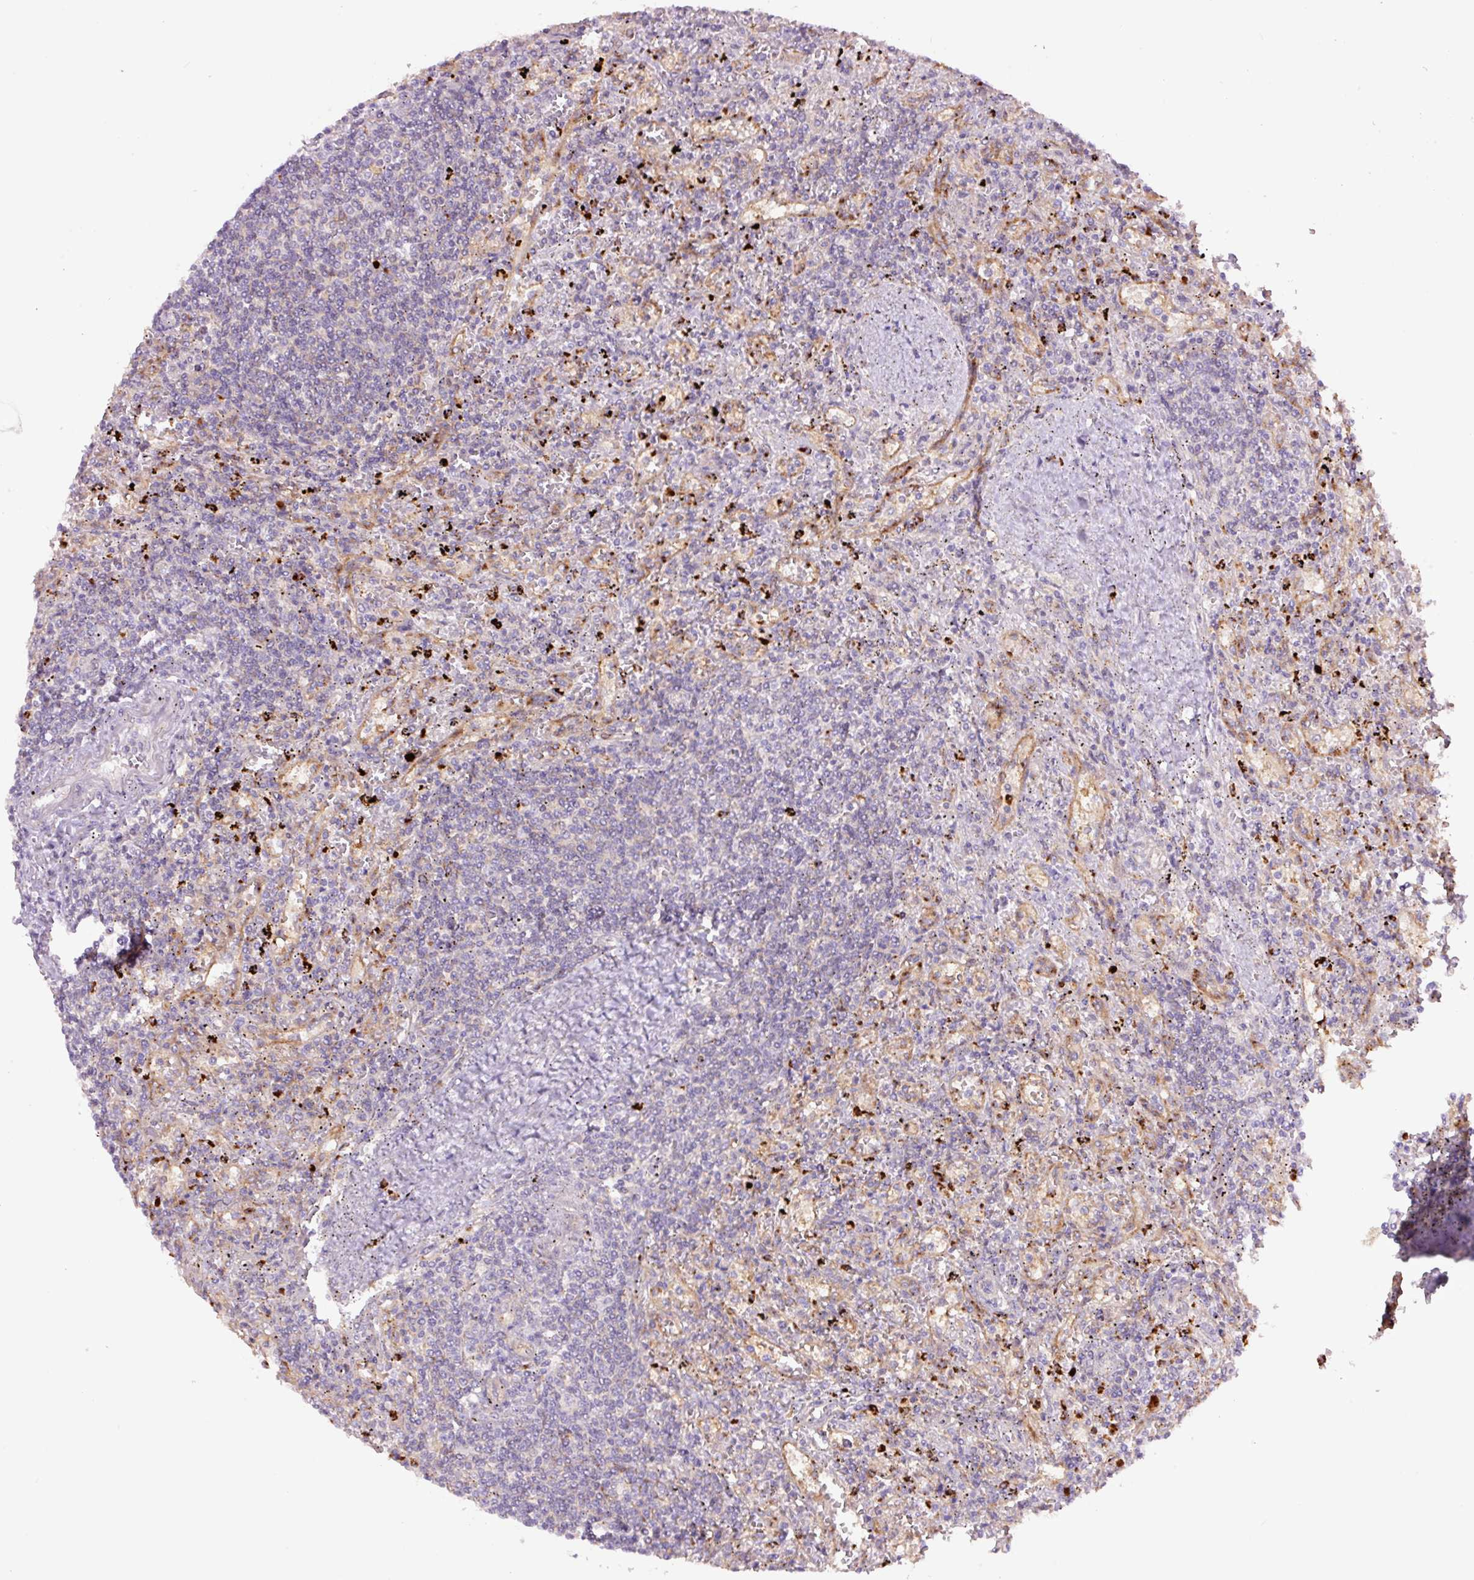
{"staining": {"intensity": "negative", "quantity": "none", "location": "none"}, "tissue": "lymphoma", "cell_type": "Tumor cells", "image_type": "cancer", "snomed": [{"axis": "morphology", "description": "Malignant lymphoma, non-Hodgkin's type, Low grade"}, {"axis": "topography", "description": "Spleen"}], "caption": "The photomicrograph displays no staining of tumor cells in lymphoma.", "gene": "SH2D6", "patient": {"sex": "male", "age": 76}}